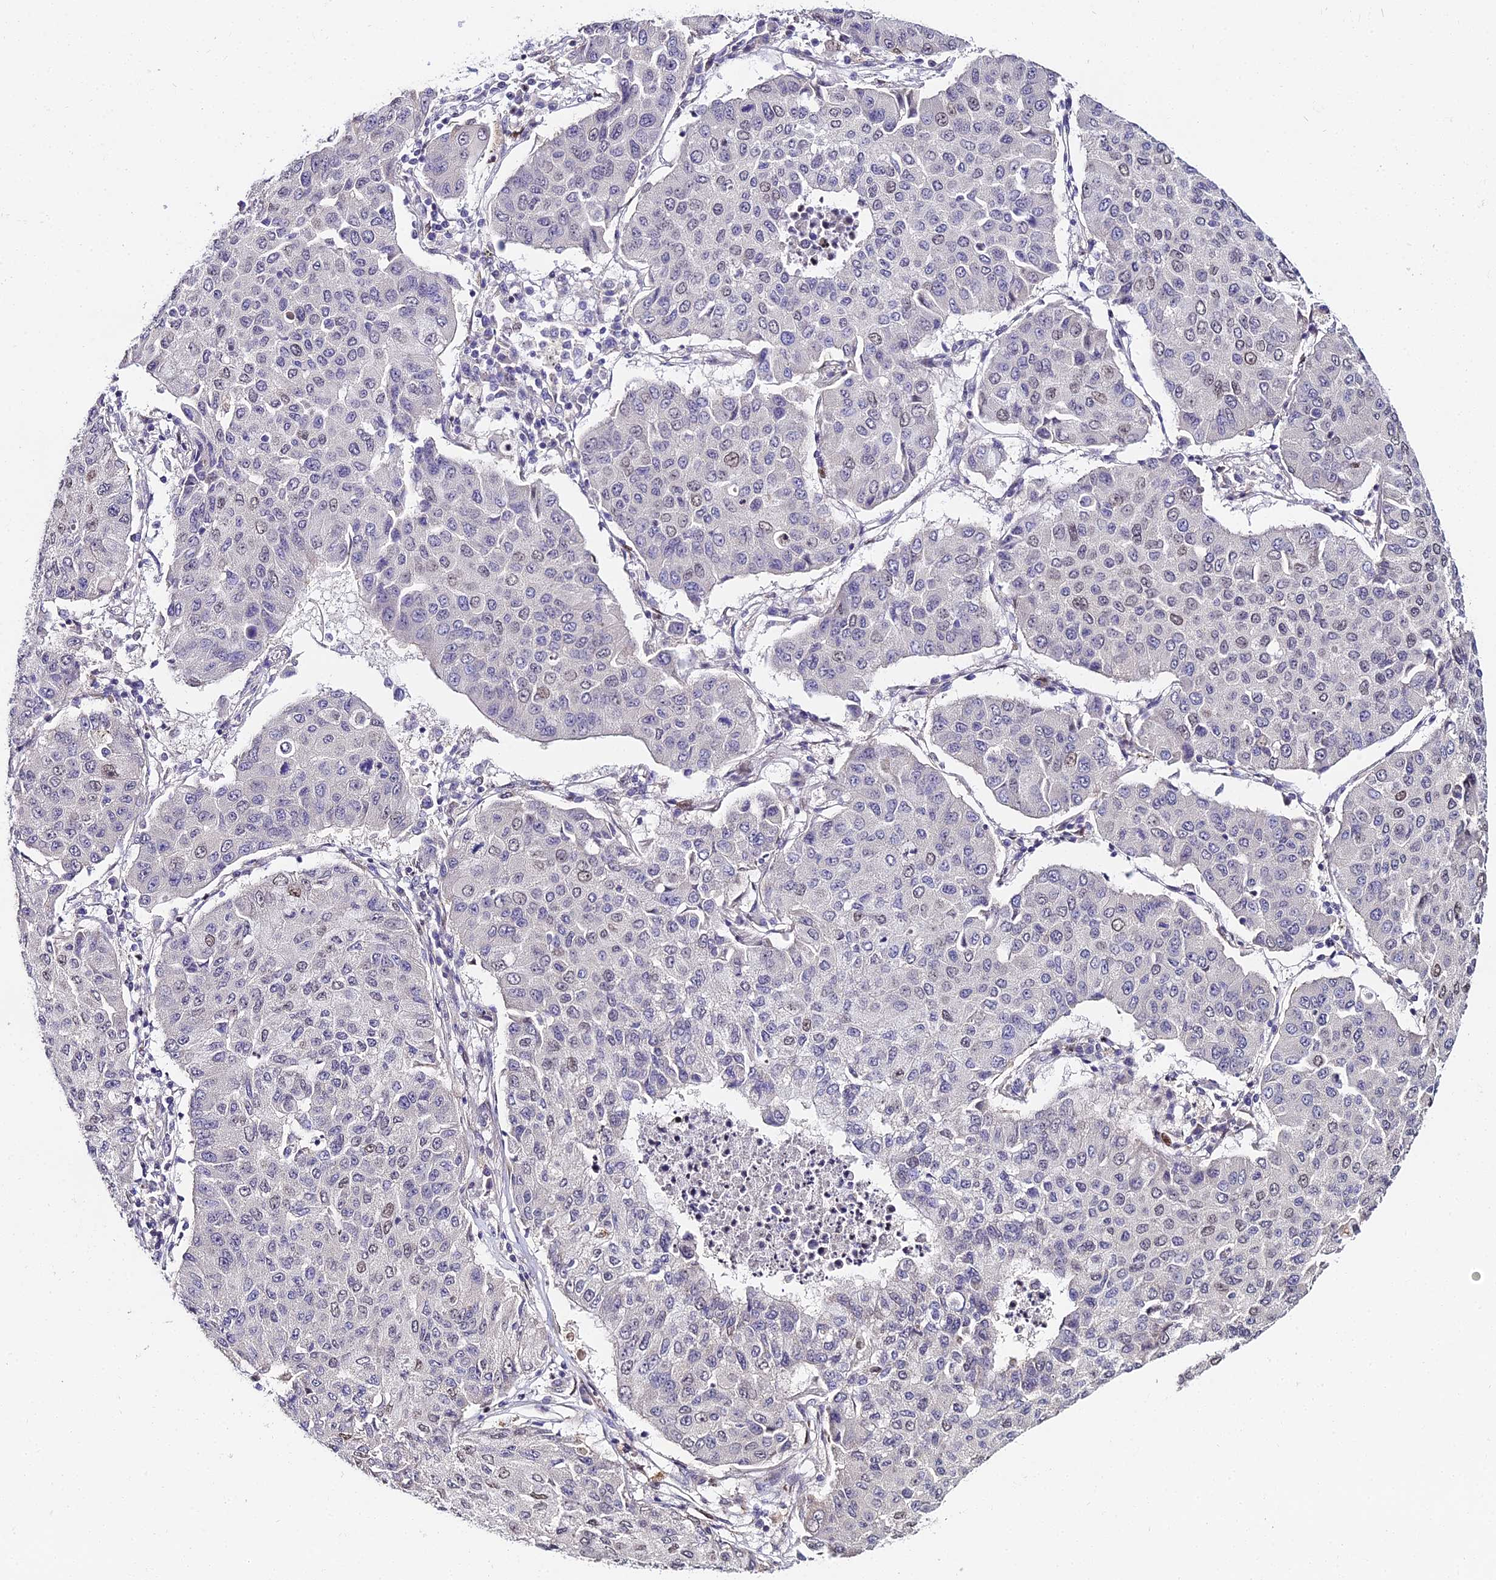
{"staining": {"intensity": "moderate", "quantity": "<25%", "location": "nuclear"}, "tissue": "lung cancer", "cell_type": "Tumor cells", "image_type": "cancer", "snomed": [{"axis": "morphology", "description": "Squamous cell carcinoma, NOS"}, {"axis": "topography", "description": "Lung"}], "caption": "Immunohistochemical staining of human lung squamous cell carcinoma displays low levels of moderate nuclear staining in about <25% of tumor cells.", "gene": "ZNF707", "patient": {"sex": "male", "age": 74}}